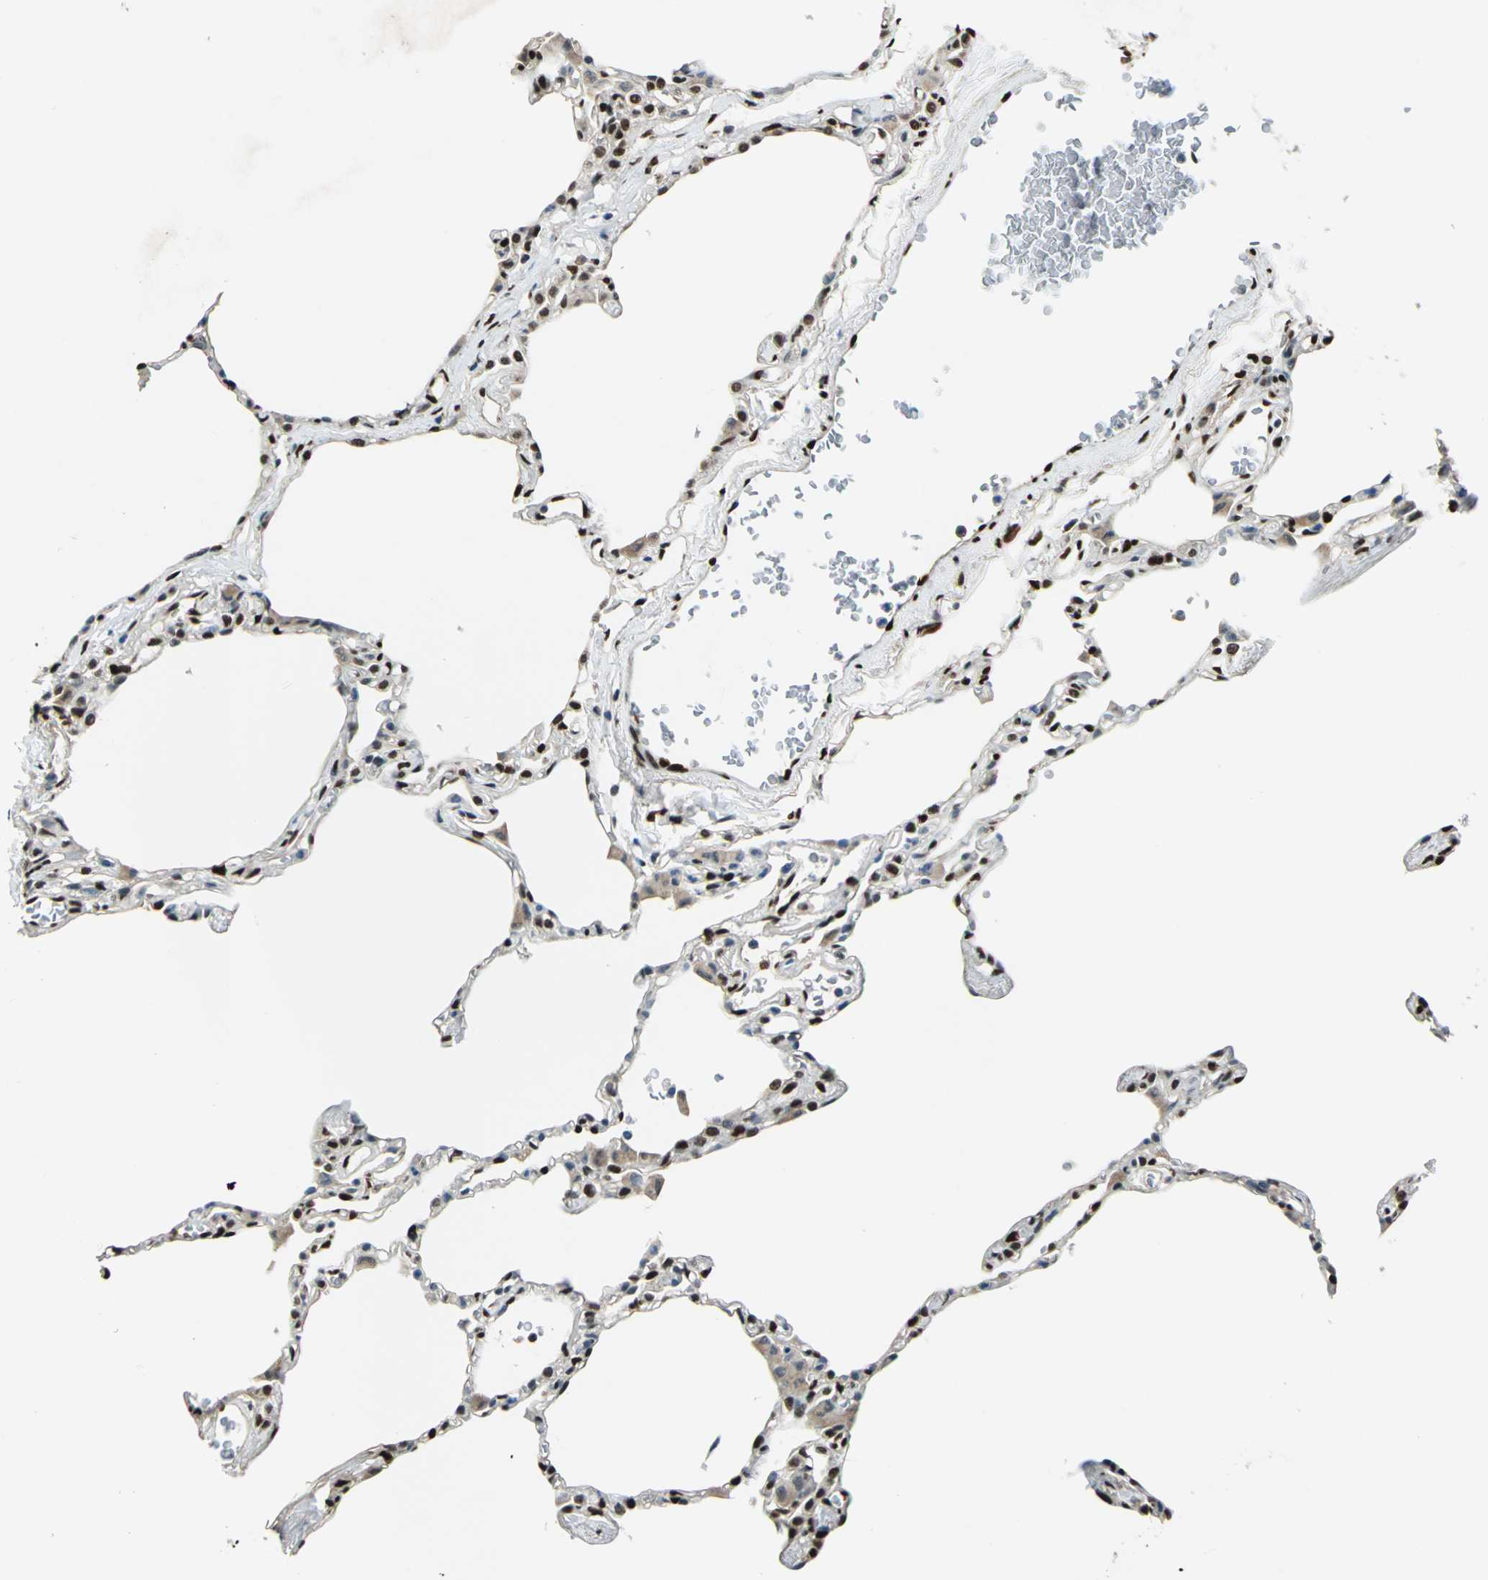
{"staining": {"intensity": "strong", "quantity": "25%-75%", "location": "nuclear"}, "tissue": "lung", "cell_type": "Alveolar cells", "image_type": "normal", "snomed": [{"axis": "morphology", "description": "Normal tissue, NOS"}, {"axis": "topography", "description": "Lung"}], "caption": "The micrograph displays staining of unremarkable lung, revealing strong nuclear protein expression (brown color) within alveolar cells. Nuclei are stained in blue.", "gene": "NFIA", "patient": {"sex": "female", "age": 49}}